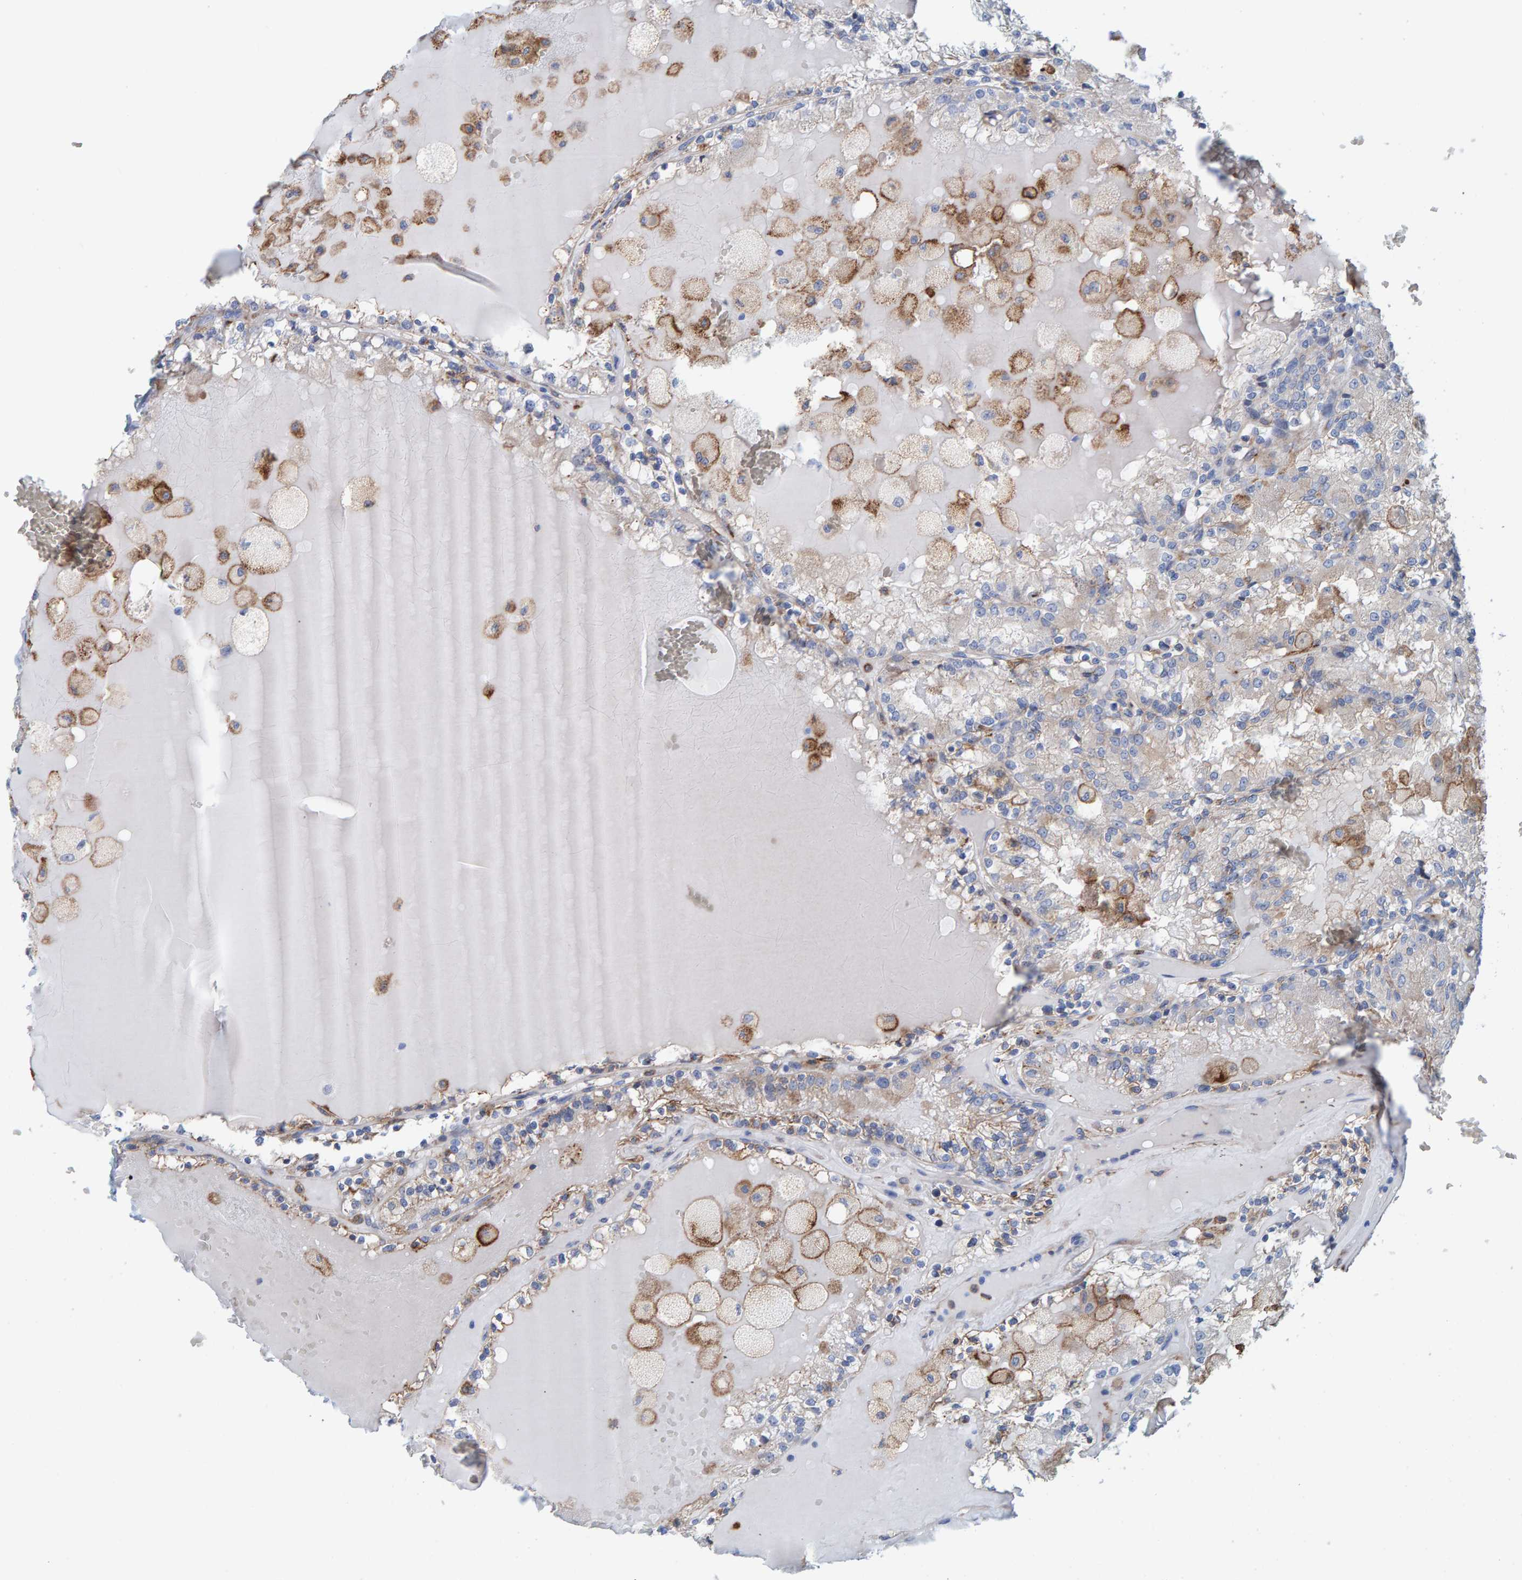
{"staining": {"intensity": "negative", "quantity": "none", "location": "none"}, "tissue": "renal cancer", "cell_type": "Tumor cells", "image_type": "cancer", "snomed": [{"axis": "morphology", "description": "Adenocarcinoma, NOS"}, {"axis": "topography", "description": "Kidney"}], "caption": "The IHC histopathology image has no significant staining in tumor cells of adenocarcinoma (renal) tissue. (IHC, brightfield microscopy, high magnification).", "gene": "LRP1", "patient": {"sex": "female", "age": 56}}